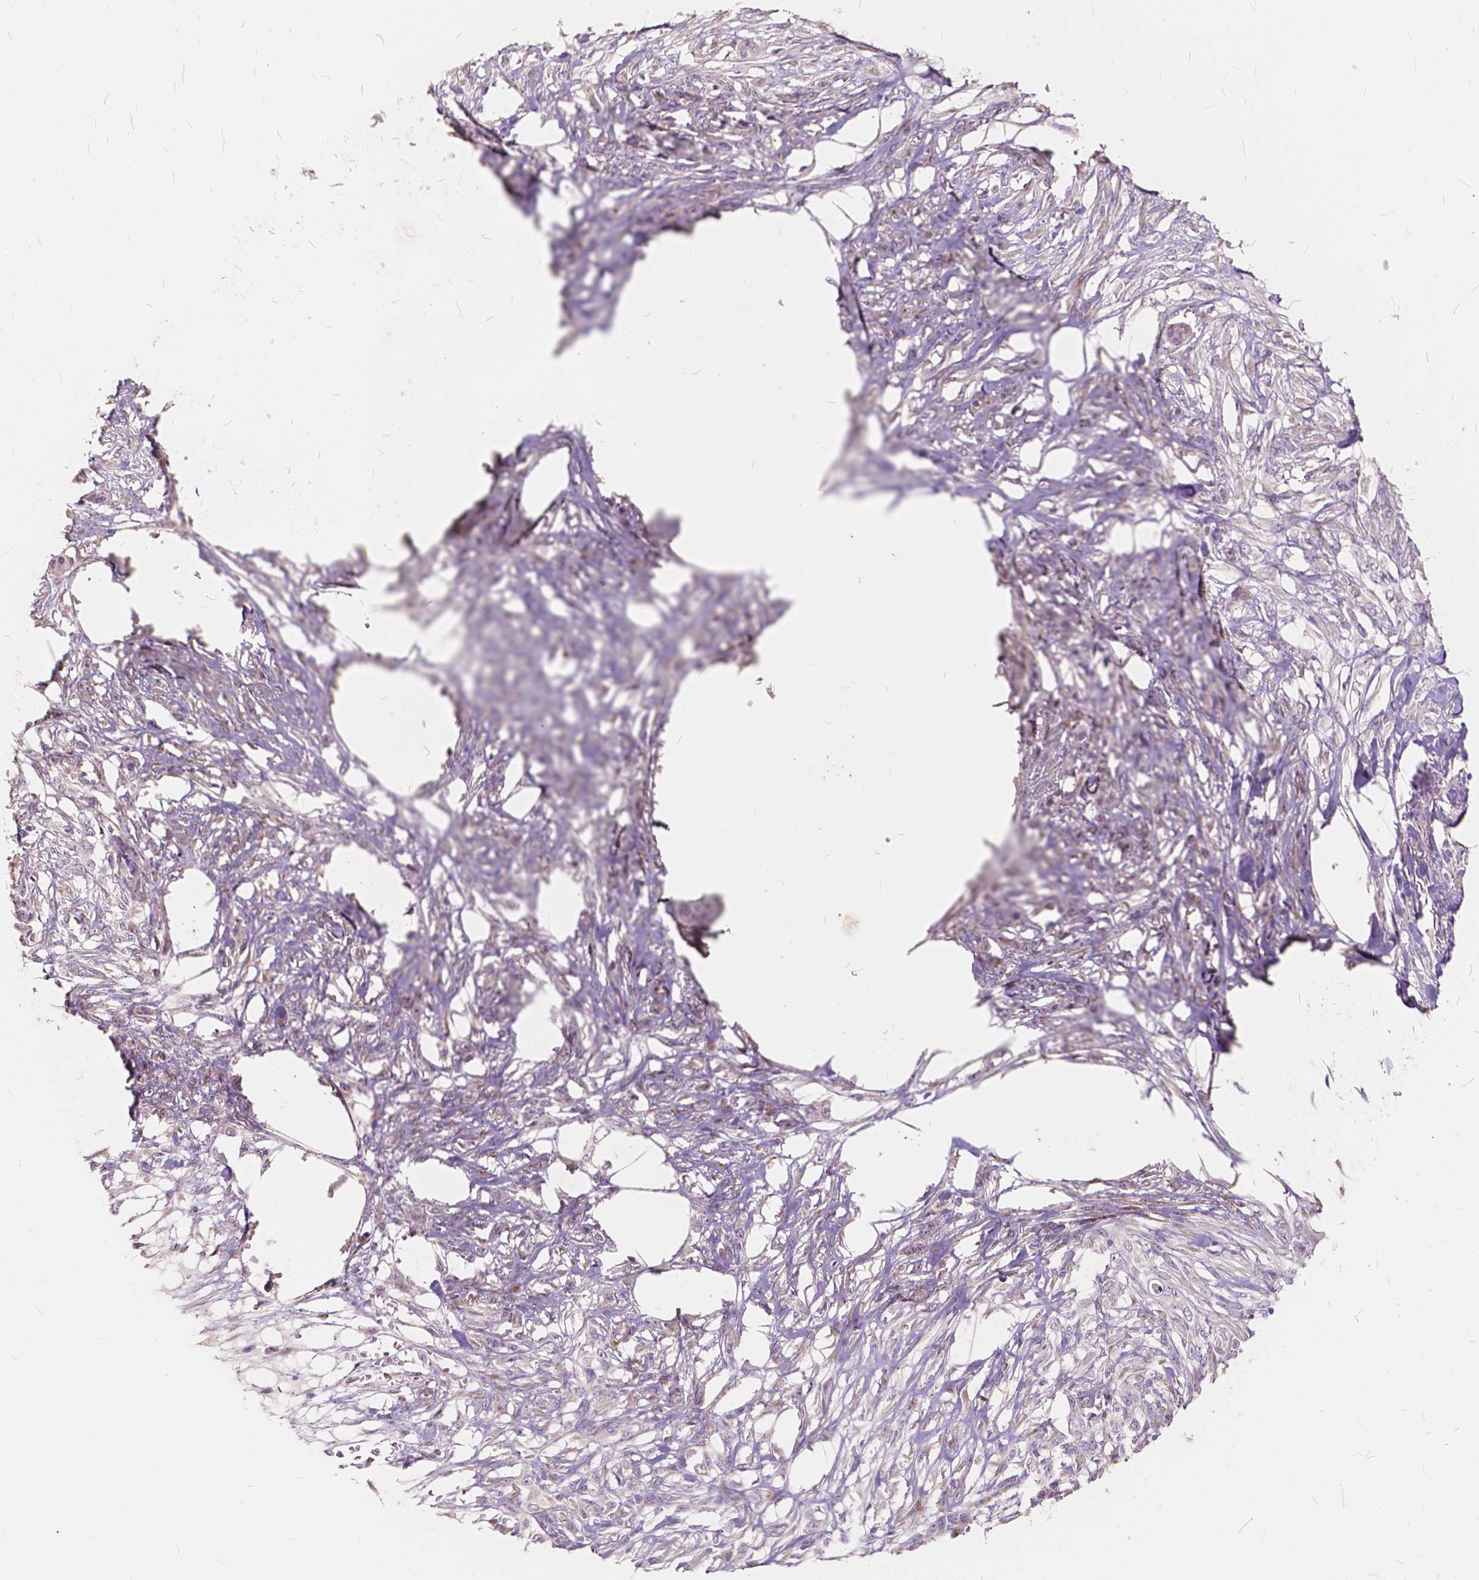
{"staining": {"intensity": "negative", "quantity": "none", "location": "none"}, "tissue": "skin cancer", "cell_type": "Tumor cells", "image_type": "cancer", "snomed": [{"axis": "morphology", "description": "Squamous cell carcinoma, NOS"}, {"axis": "topography", "description": "Skin"}], "caption": "The histopathology image reveals no significant positivity in tumor cells of skin cancer.", "gene": "SLC7A8", "patient": {"sex": "female", "age": 59}}